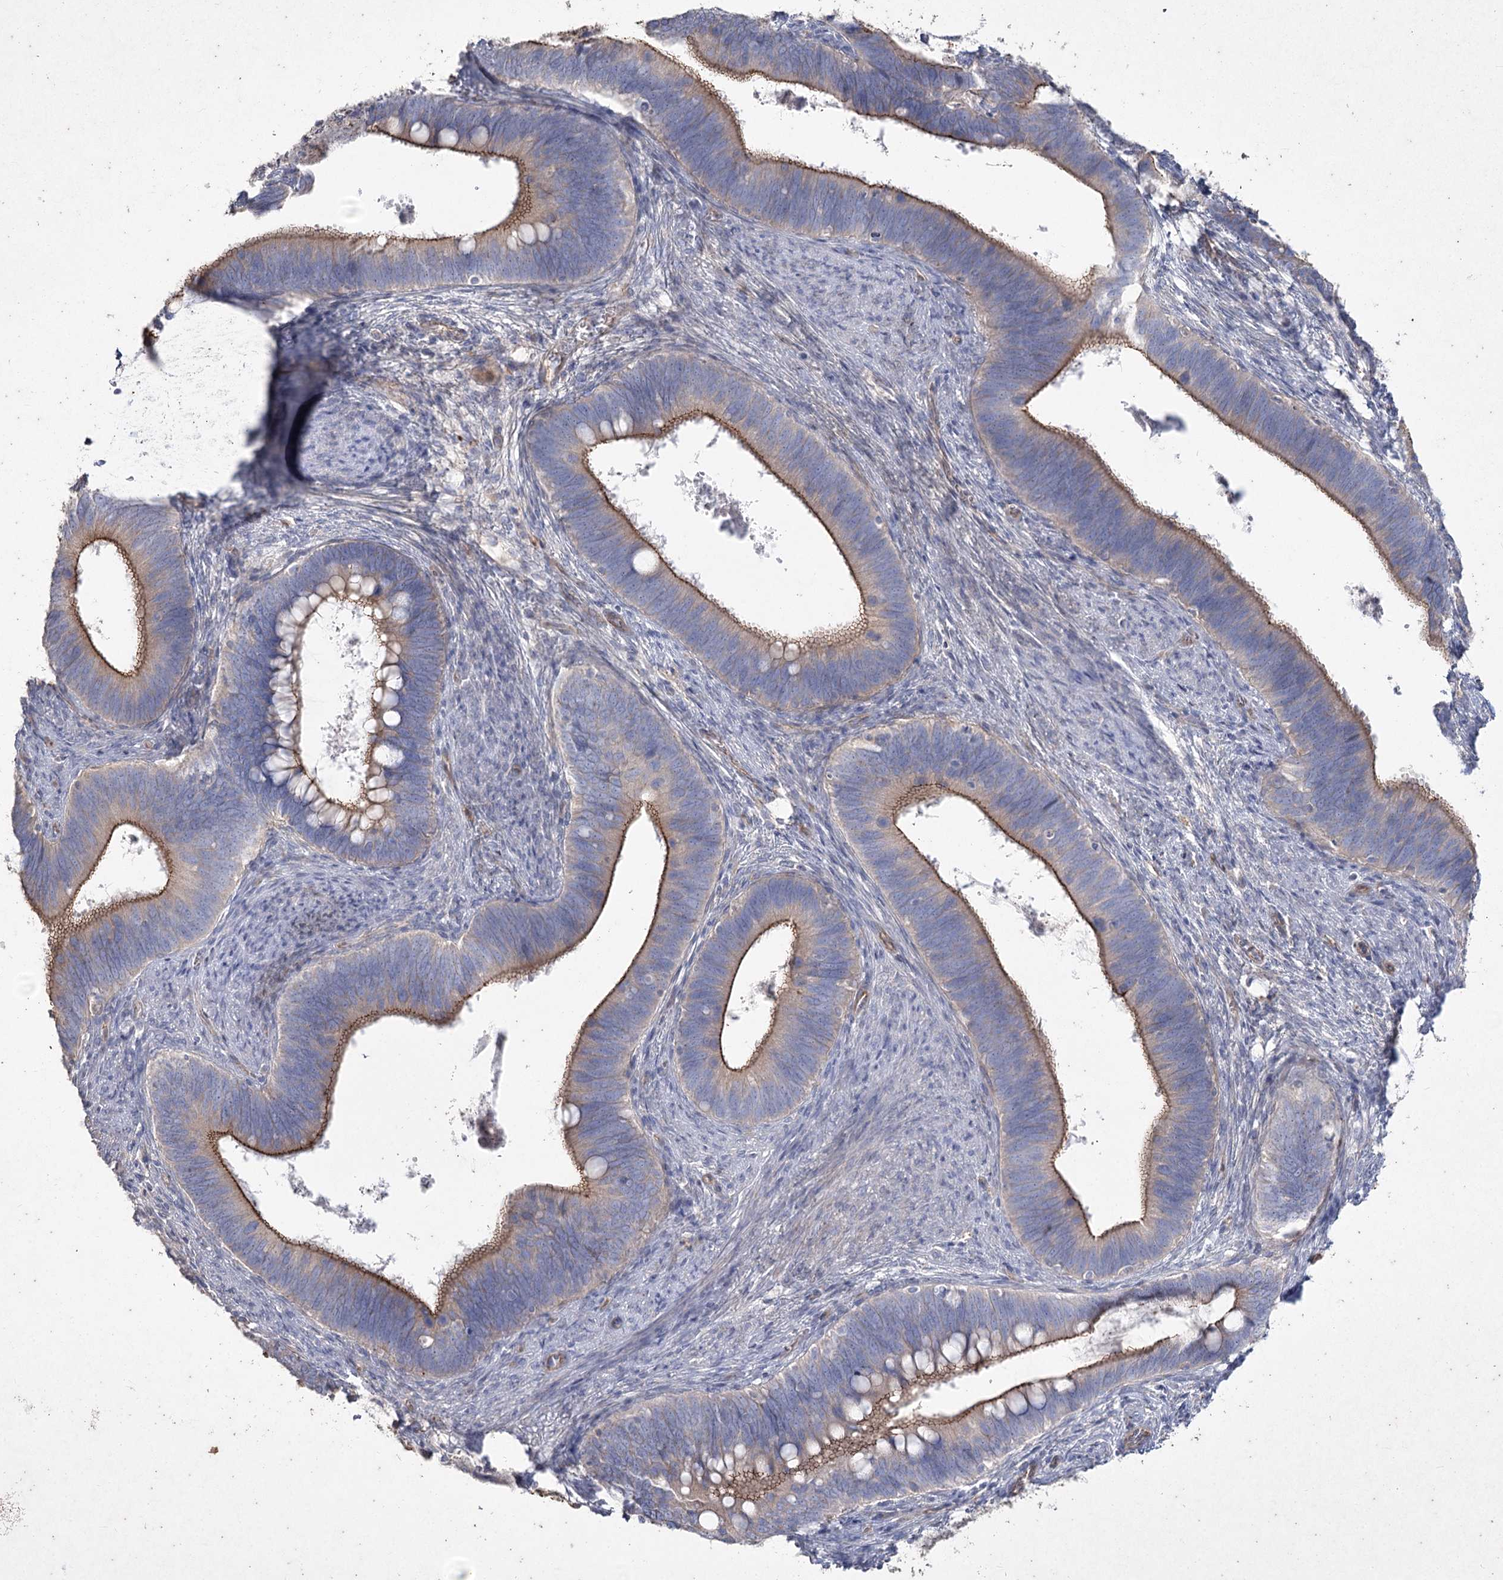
{"staining": {"intensity": "moderate", "quantity": ">75%", "location": "cytoplasmic/membranous"}, "tissue": "cervical cancer", "cell_type": "Tumor cells", "image_type": "cancer", "snomed": [{"axis": "morphology", "description": "Adenocarcinoma, NOS"}, {"axis": "topography", "description": "Cervix"}], "caption": "A medium amount of moderate cytoplasmic/membranous positivity is present in approximately >75% of tumor cells in cervical adenocarcinoma tissue.", "gene": "LDLRAD3", "patient": {"sex": "female", "age": 42}}